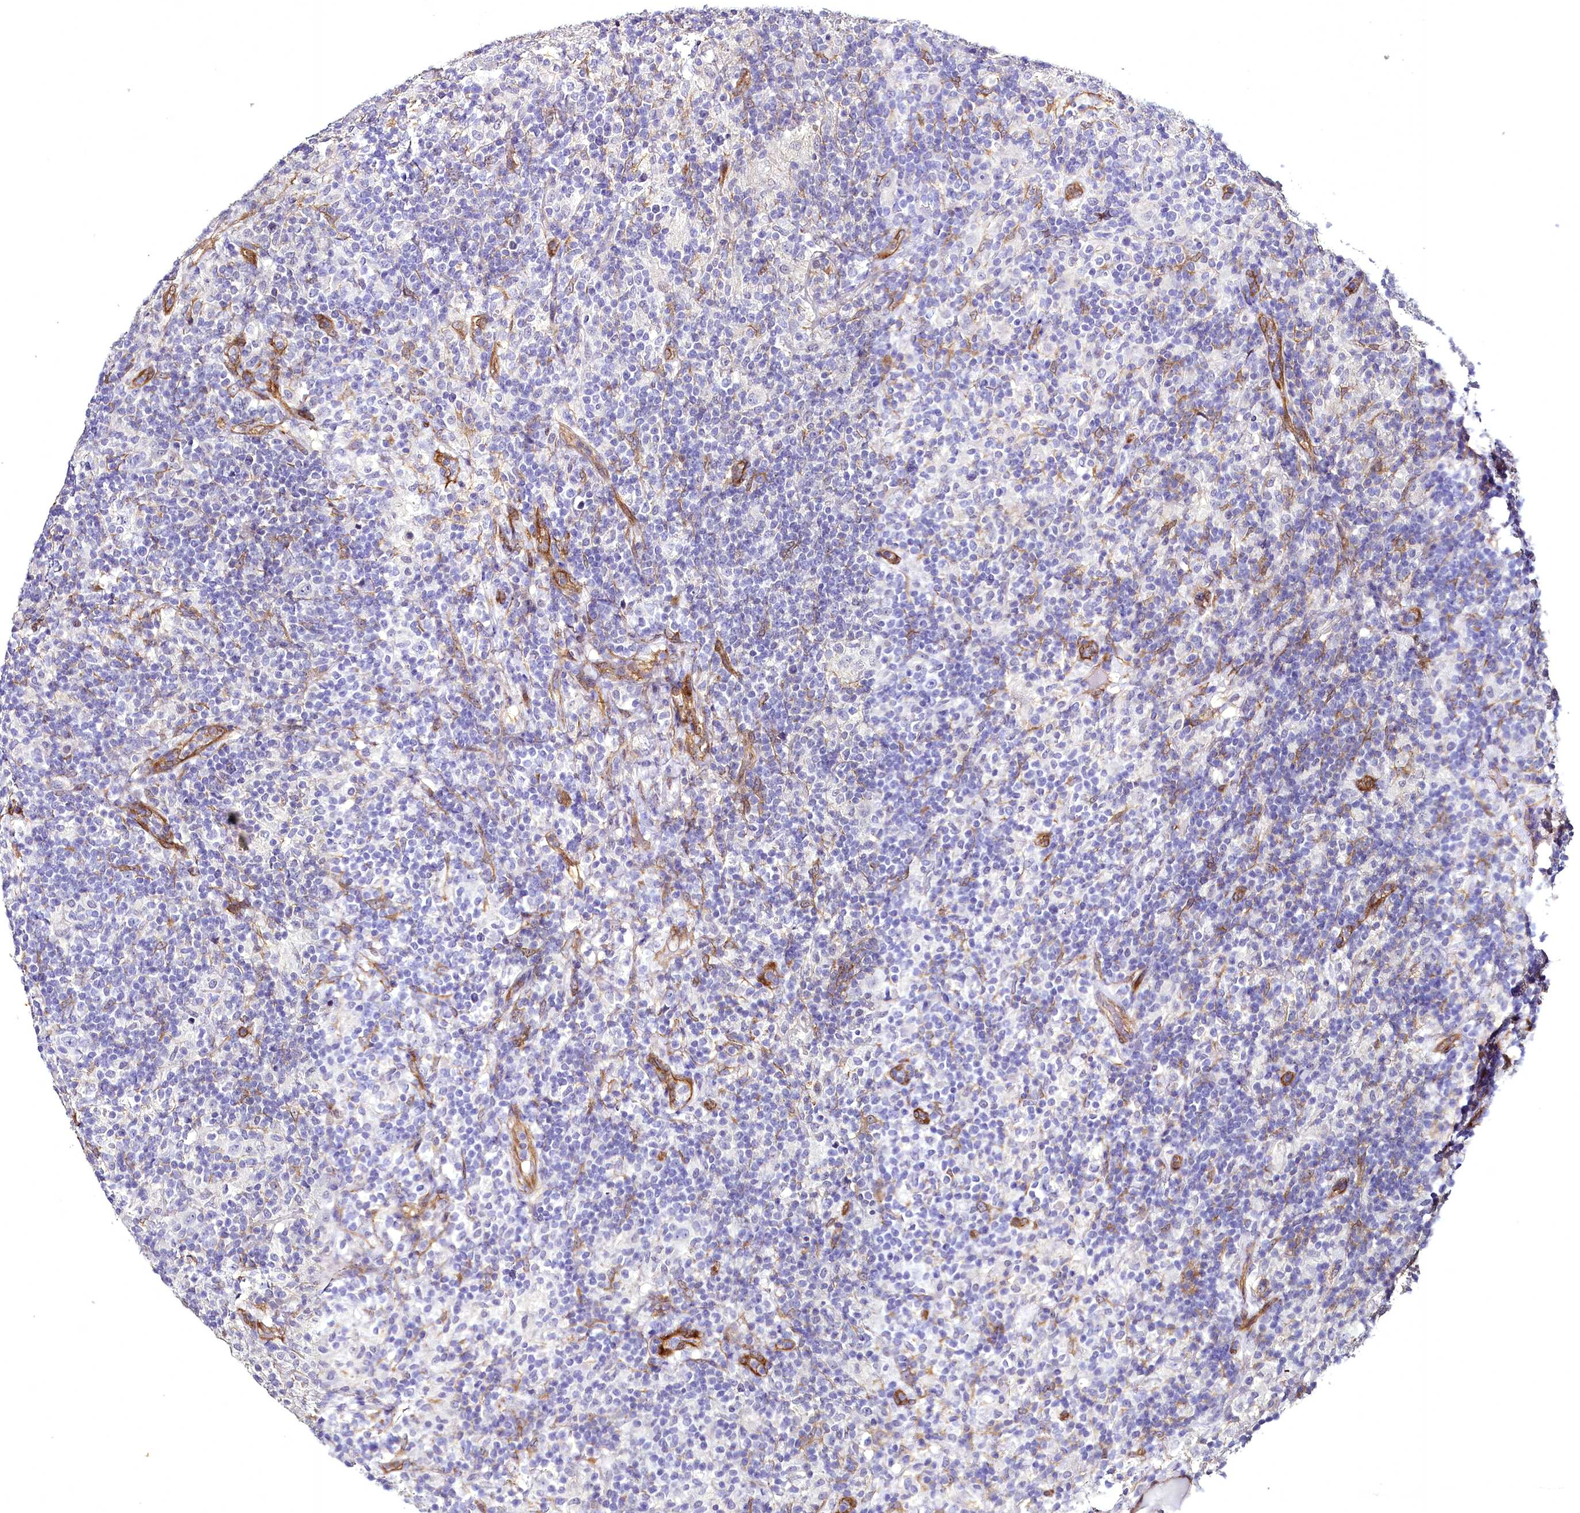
{"staining": {"intensity": "negative", "quantity": "none", "location": "none"}, "tissue": "lymphoma", "cell_type": "Tumor cells", "image_type": "cancer", "snomed": [{"axis": "morphology", "description": "Hodgkin's disease, NOS"}, {"axis": "topography", "description": "Lymph node"}], "caption": "DAB immunohistochemical staining of Hodgkin's disease shows no significant expression in tumor cells. Nuclei are stained in blue.", "gene": "STXBP1", "patient": {"sex": "male", "age": 70}}